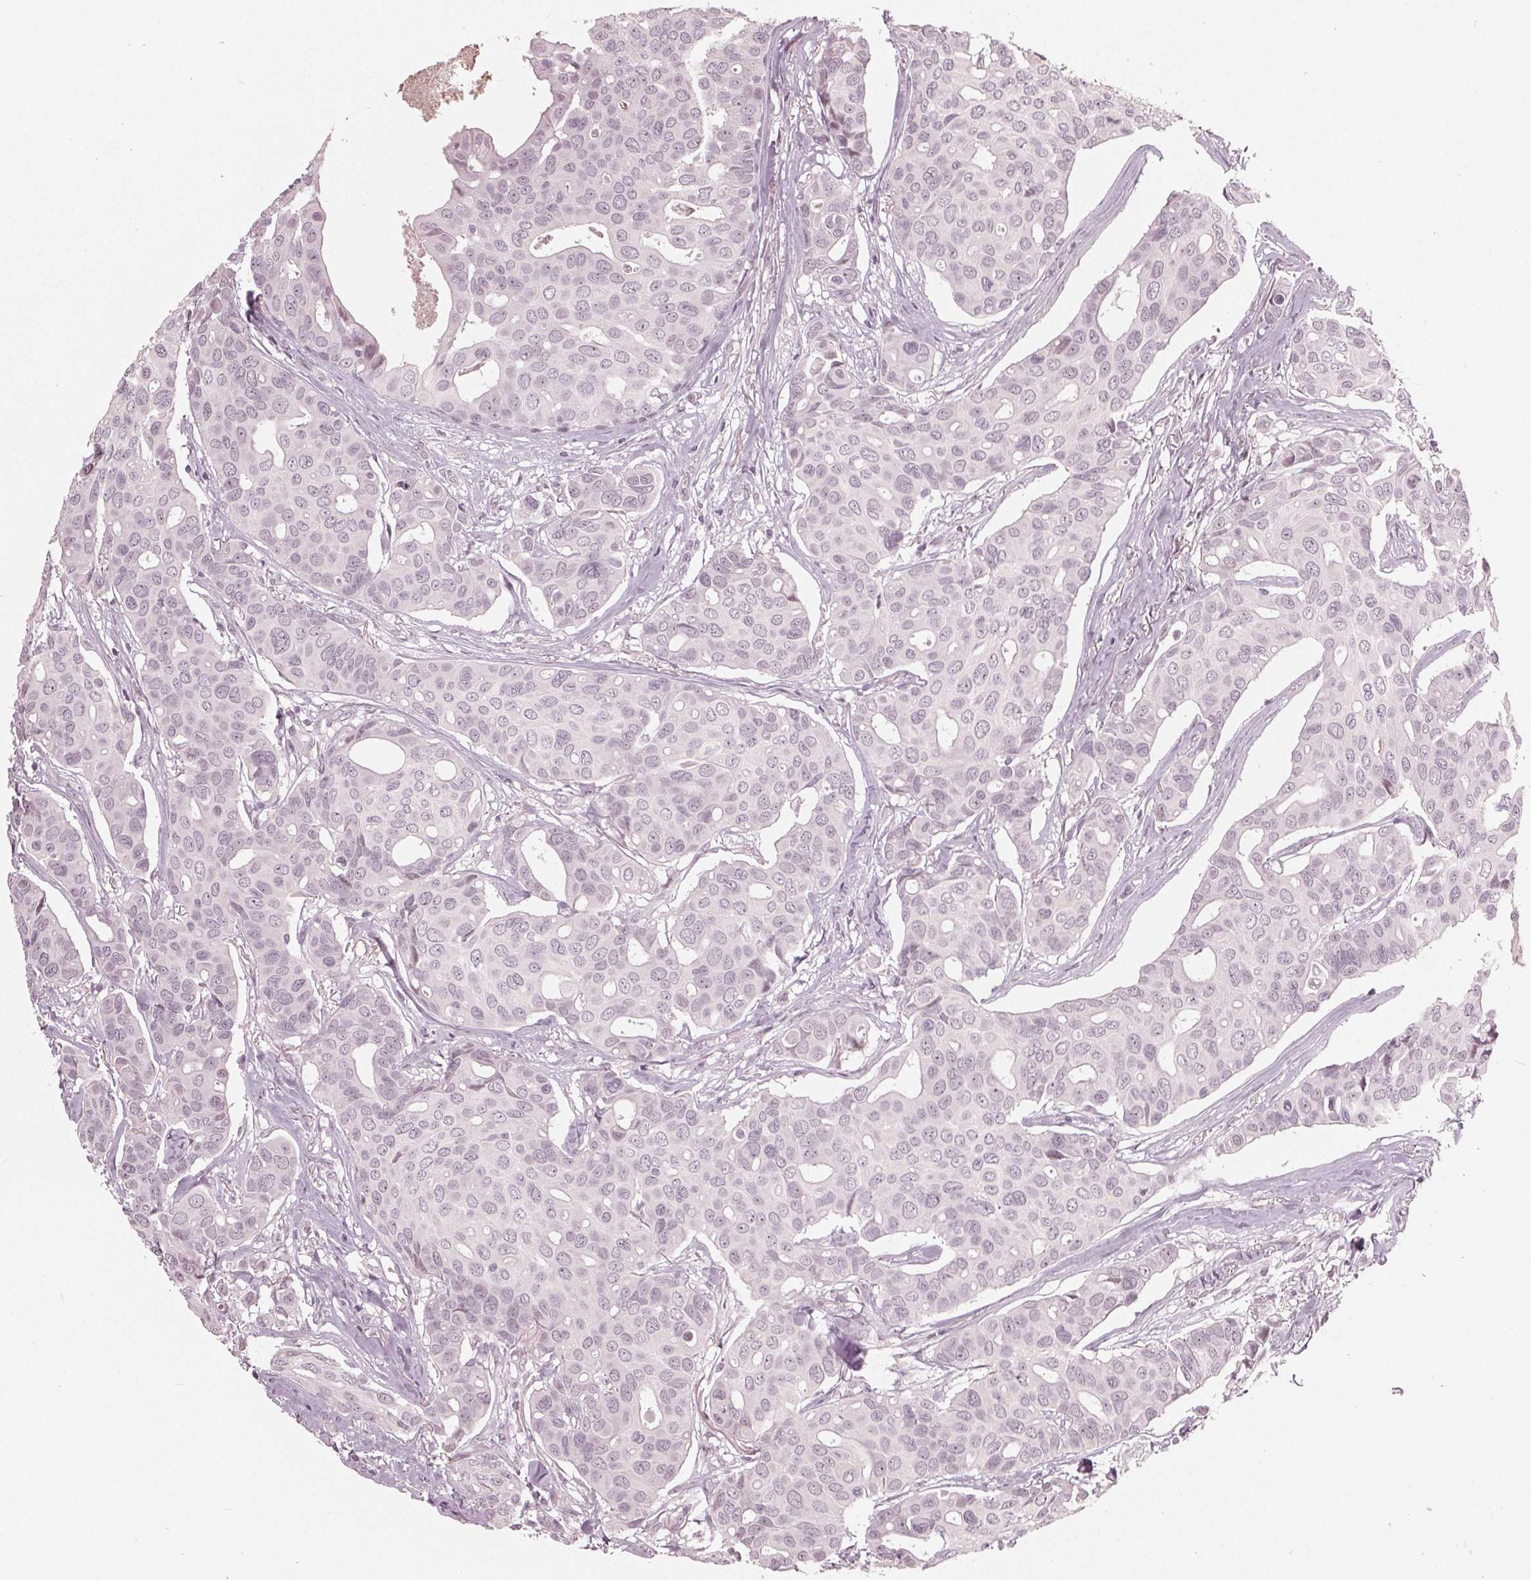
{"staining": {"intensity": "negative", "quantity": "none", "location": "none"}, "tissue": "breast cancer", "cell_type": "Tumor cells", "image_type": "cancer", "snomed": [{"axis": "morphology", "description": "Duct carcinoma"}, {"axis": "topography", "description": "Breast"}], "caption": "Immunohistochemistry of human breast intraductal carcinoma displays no expression in tumor cells.", "gene": "ADPRHL1", "patient": {"sex": "female", "age": 54}}